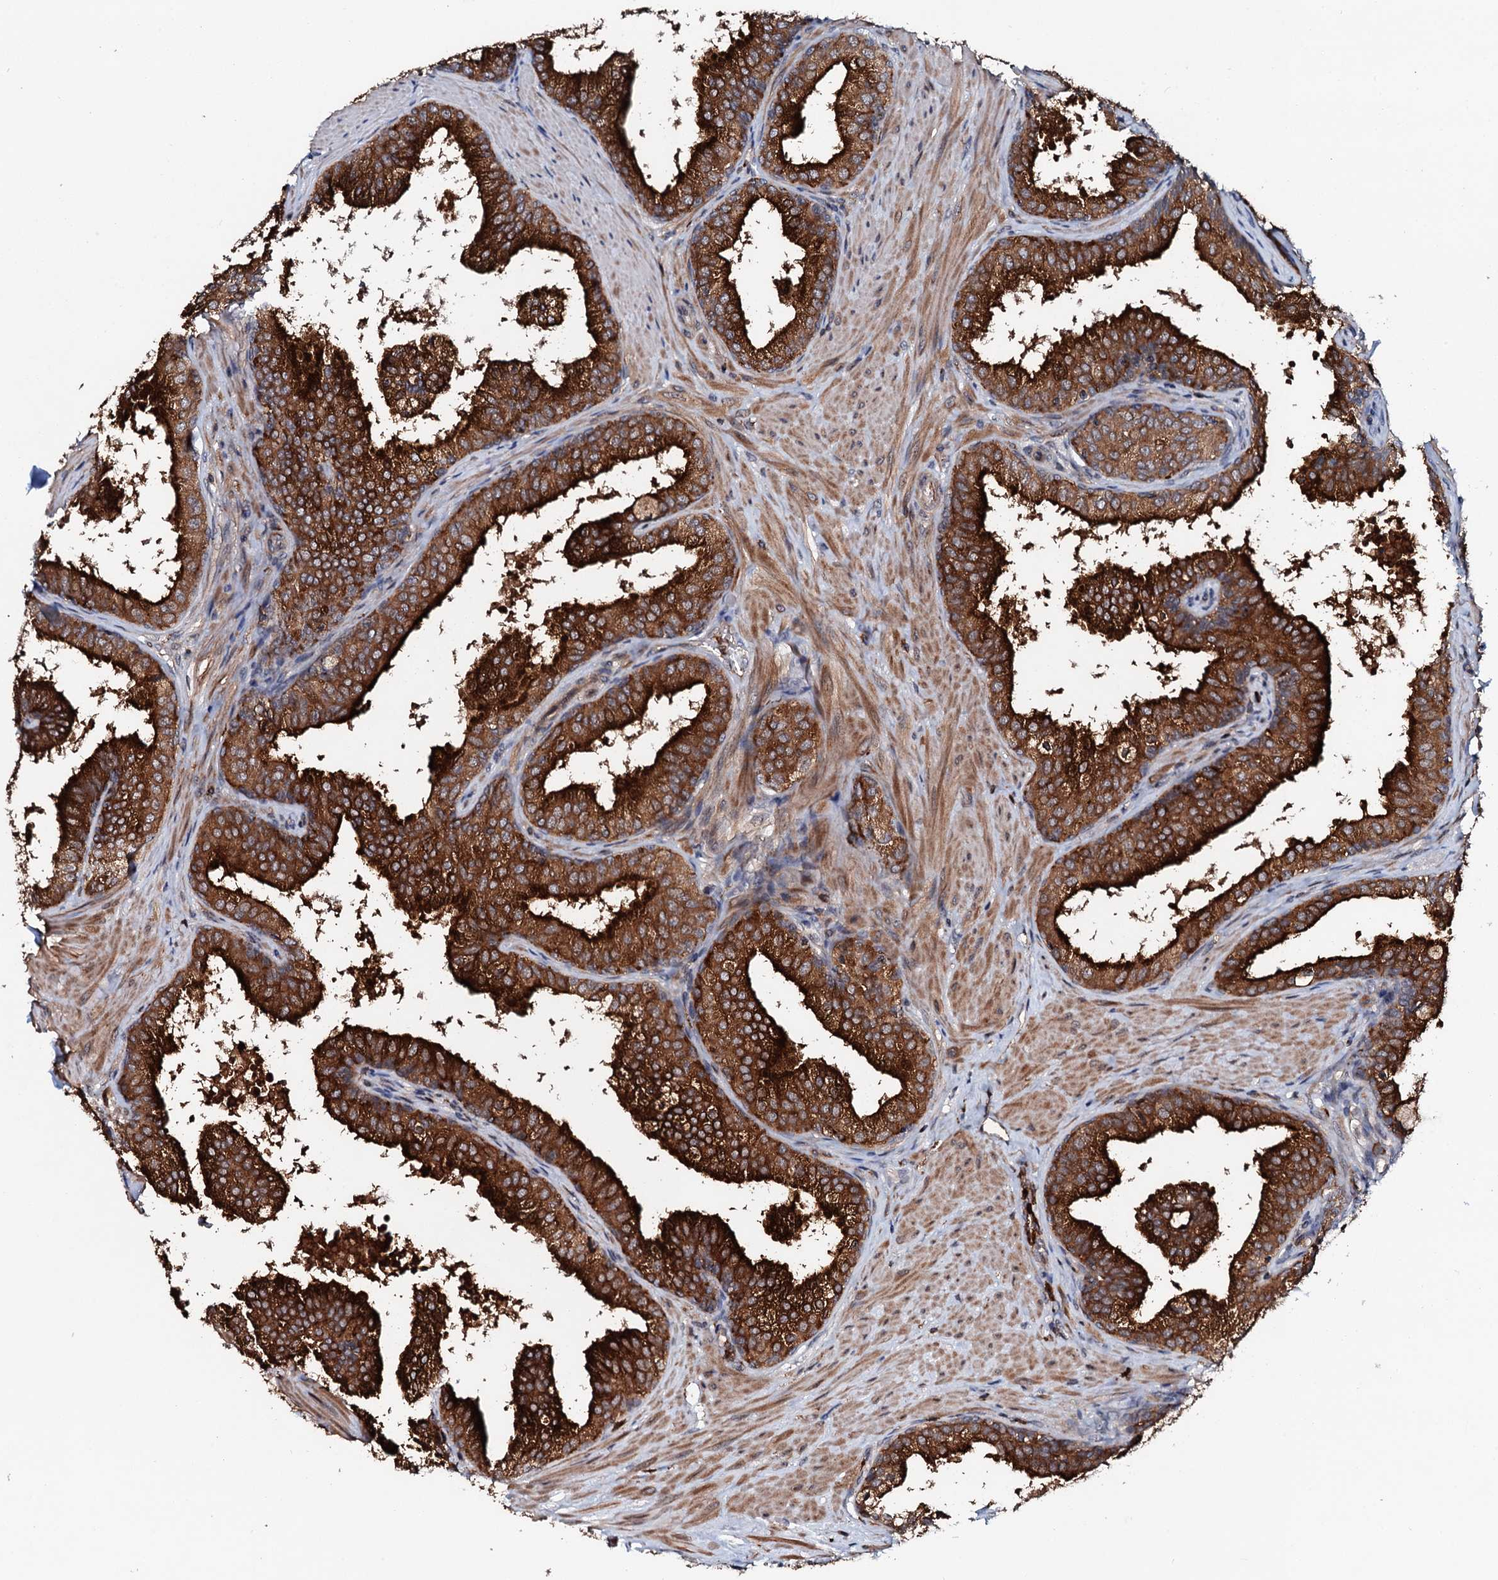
{"staining": {"intensity": "strong", "quantity": ">75%", "location": "cytoplasmic/membranous"}, "tissue": "prostate", "cell_type": "Glandular cells", "image_type": "normal", "snomed": [{"axis": "morphology", "description": "Normal tissue, NOS"}, {"axis": "topography", "description": "Prostate"}], "caption": "Protein expression analysis of normal prostate reveals strong cytoplasmic/membranous staining in about >75% of glandular cells.", "gene": "VAMP8", "patient": {"sex": "male", "age": 60}}